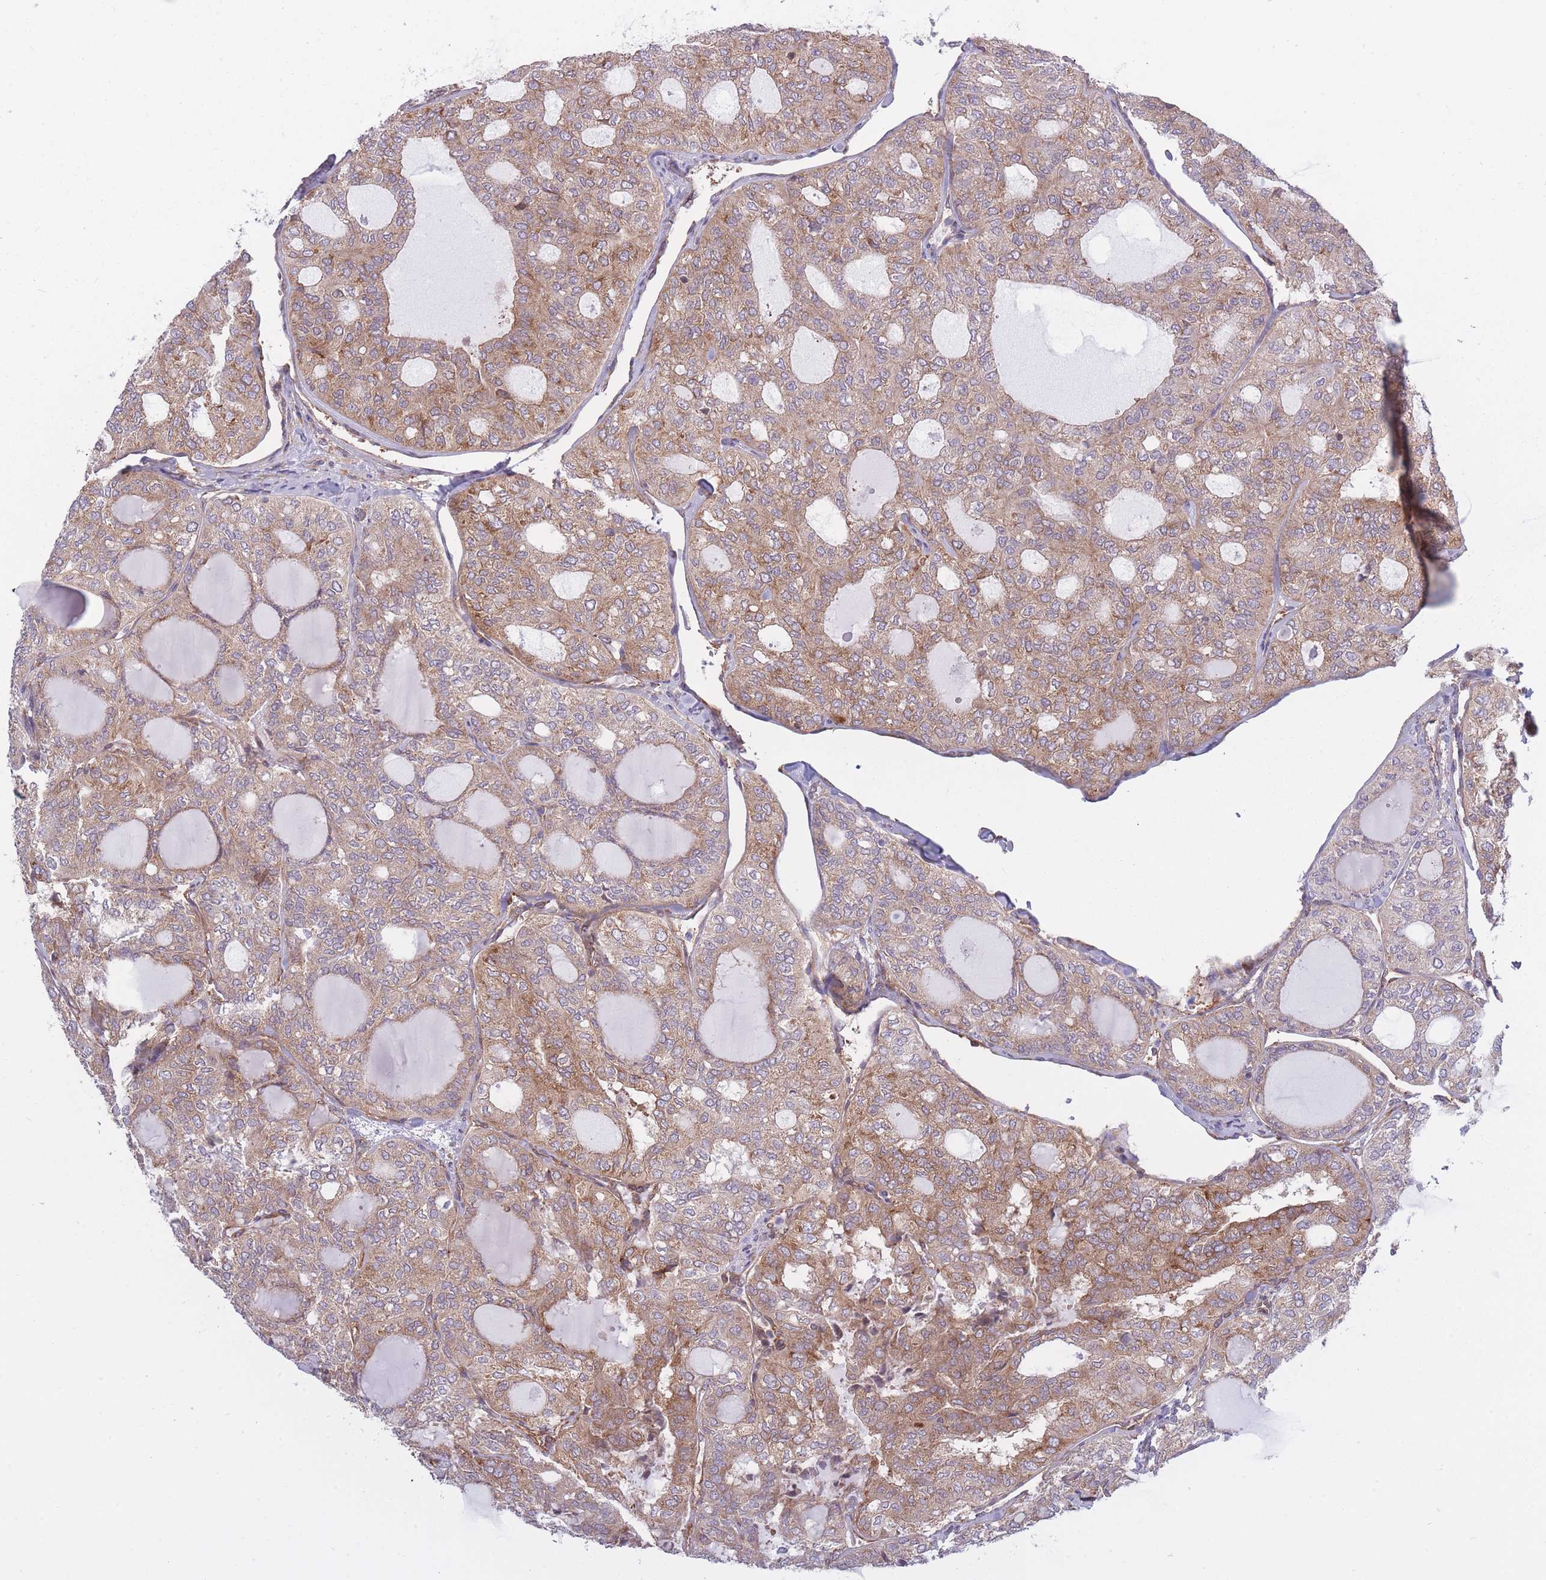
{"staining": {"intensity": "moderate", "quantity": "25%-75%", "location": "cytoplasmic/membranous"}, "tissue": "thyroid cancer", "cell_type": "Tumor cells", "image_type": "cancer", "snomed": [{"axis": "morphology", "description": "Follicular adenoma carcinoma, NOS"}, {"axis": "topography", "description": "Thyroid gland"}], "caption": "Follicular adenoma carcinoma (thyroid) stained for a protein (brown) shows moderate cytoplasmic/membranous positive expression in approximately 25%-75% of tumor cells.", "gene": "CCDC124", "patient": {"sex": "male", "age": 75}}